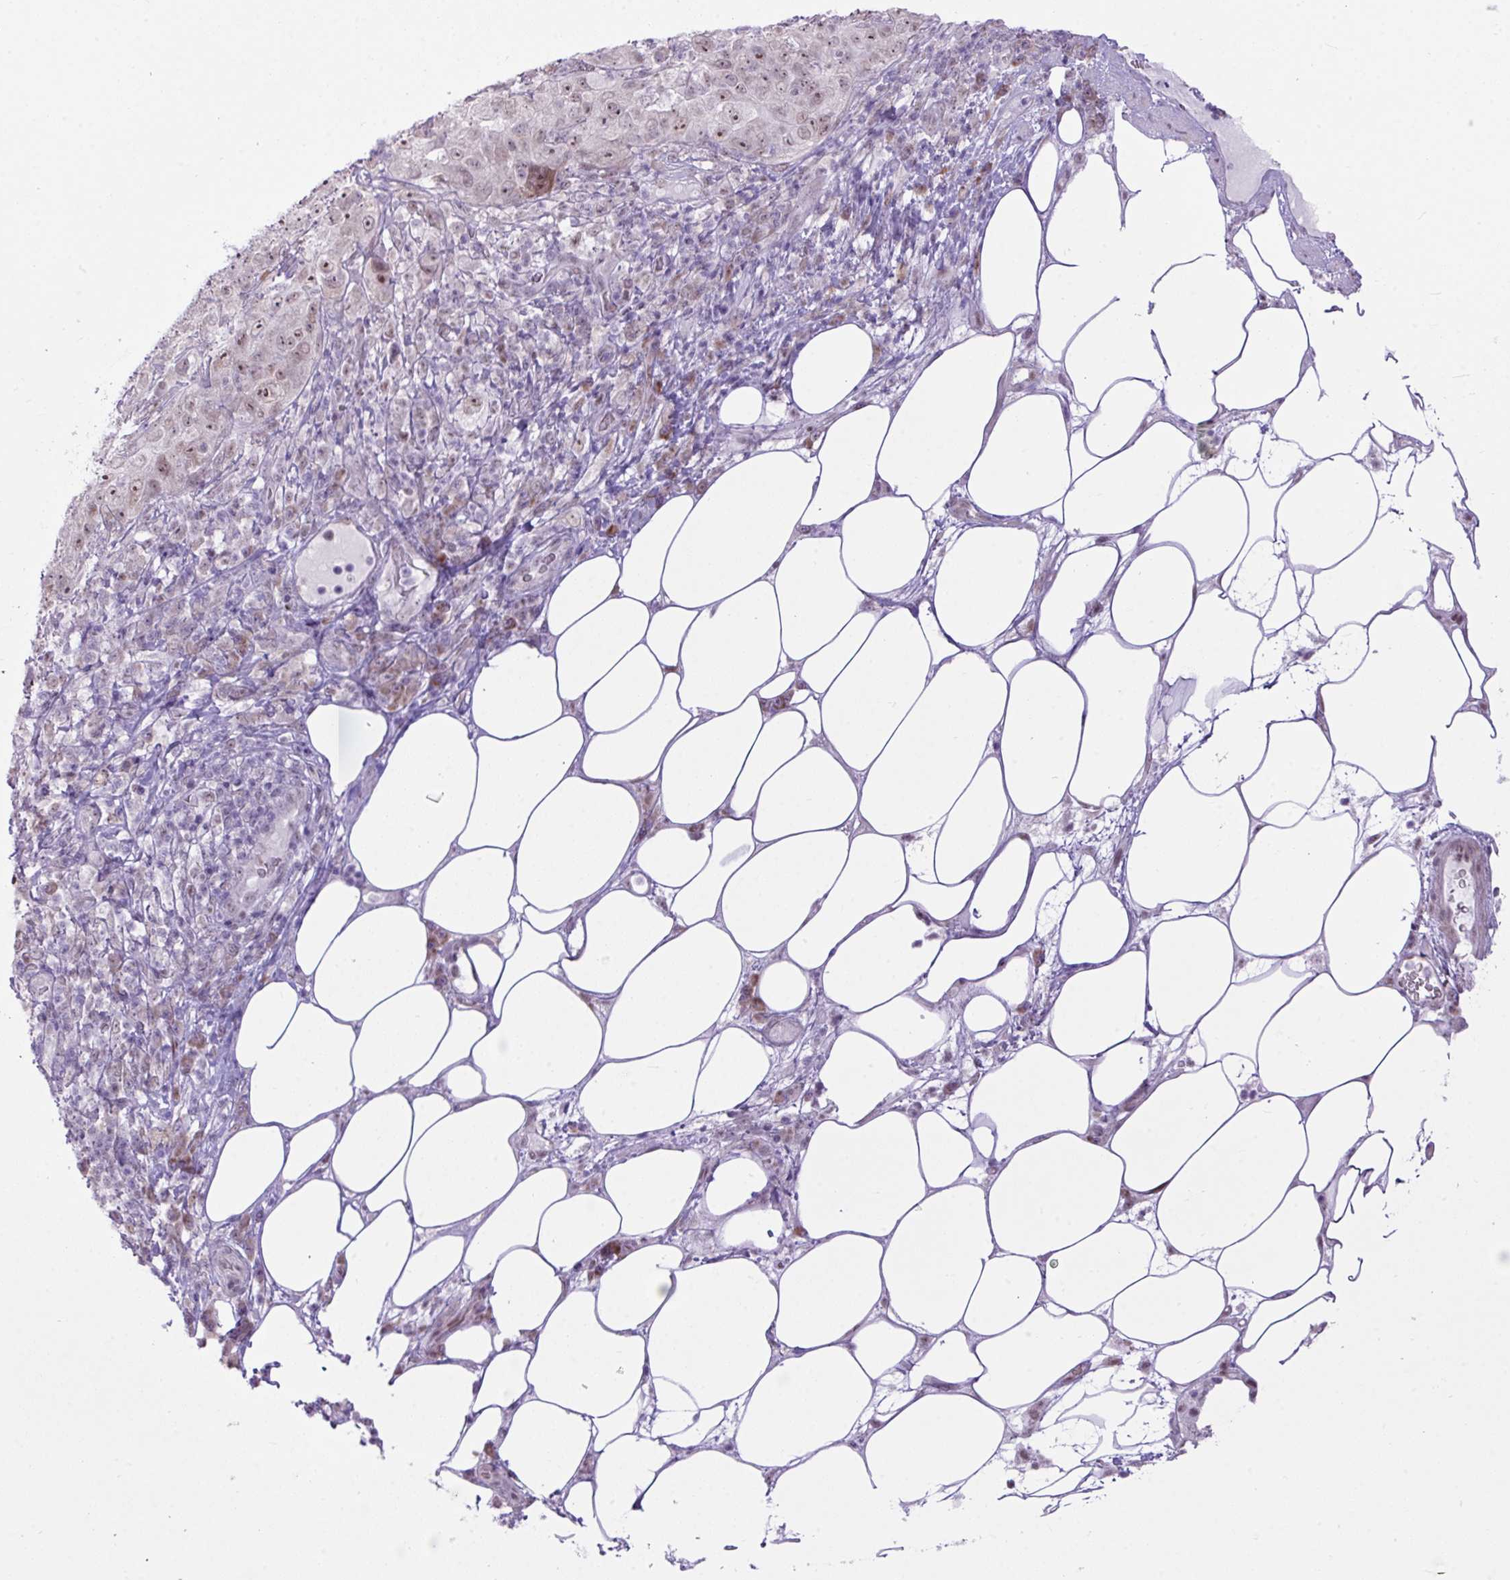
{"staining": {"intensity": "moderate", "quantity": "<25%", "location": "nuclear"}, "tissue": "pancreatic cancer", "cell_type": "Tumor cells", "image_type": "cancer", "snomed": [{"axis": "morphology", "description": "Adenocarcinoma, NOS"}, {"axis": "topography", "description": "Pancreas"}], "caption": "Moderate nuclear protein staining is seen in approximately <25% of tumor cells in adenocarcinoma (pancreatic).", "gene": "ELOA2", "patient": {"sex": "male", "age": 68}}